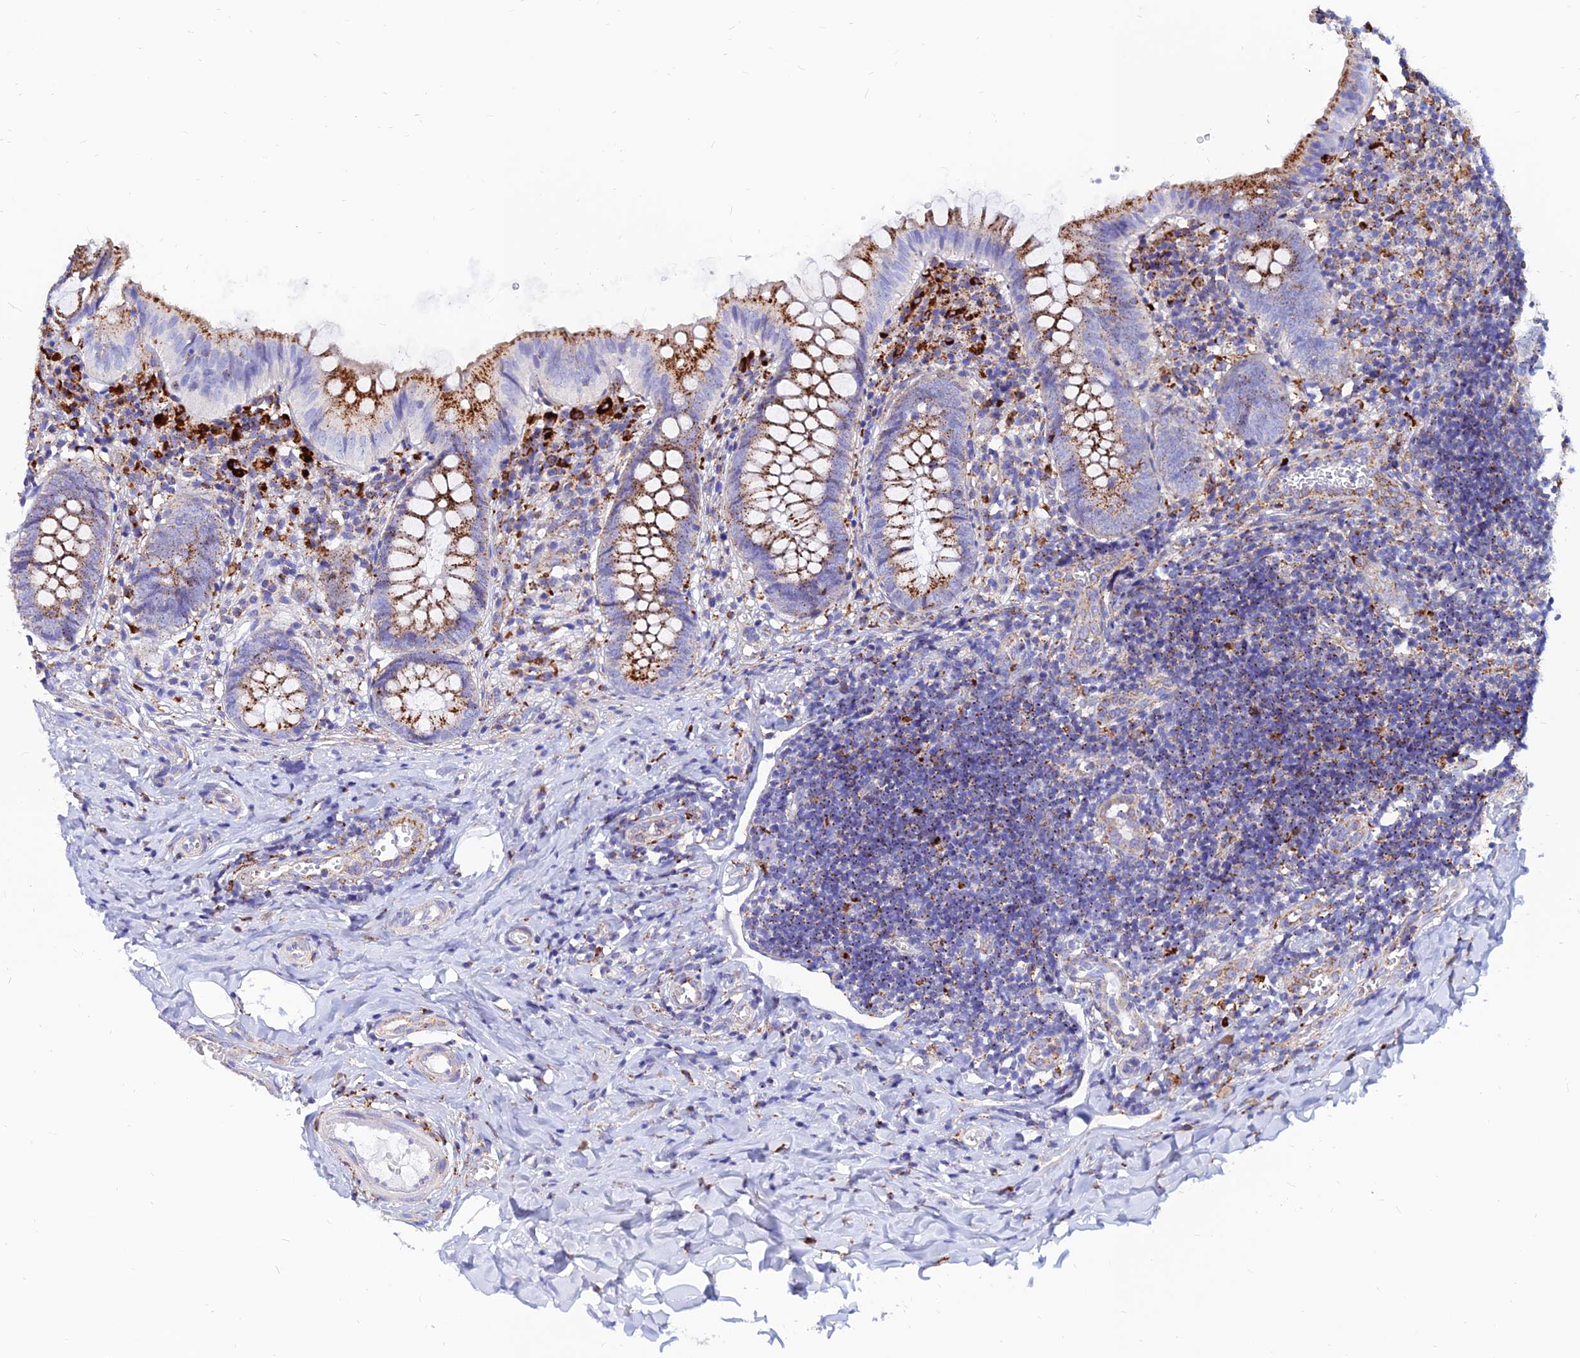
{"staining": {"intensity": "moderate", "quantity": ">75%", "location": "cytoplasmic/membranous"}, "tissue": "appendix", "cell_type": "Glandular cells", "image_type": "normal", "snomed": [{"axis": "morphology", "description": "Normal tissue, NOS"}, {"axis": "topography", "description": "Appendix"}], "caption": "Benign appendix was stained to show a protein in brown. There is medium levels of moderate cytoplasmic/membranous expression in approximately >75% of glandular cells. The staining was performed using DAB, with brown indicating positive protein expression. Nuclei are stained blue with hematoxylin.", "gene": "SPNS1", "patient": {"sex": "male", "age": 8}}